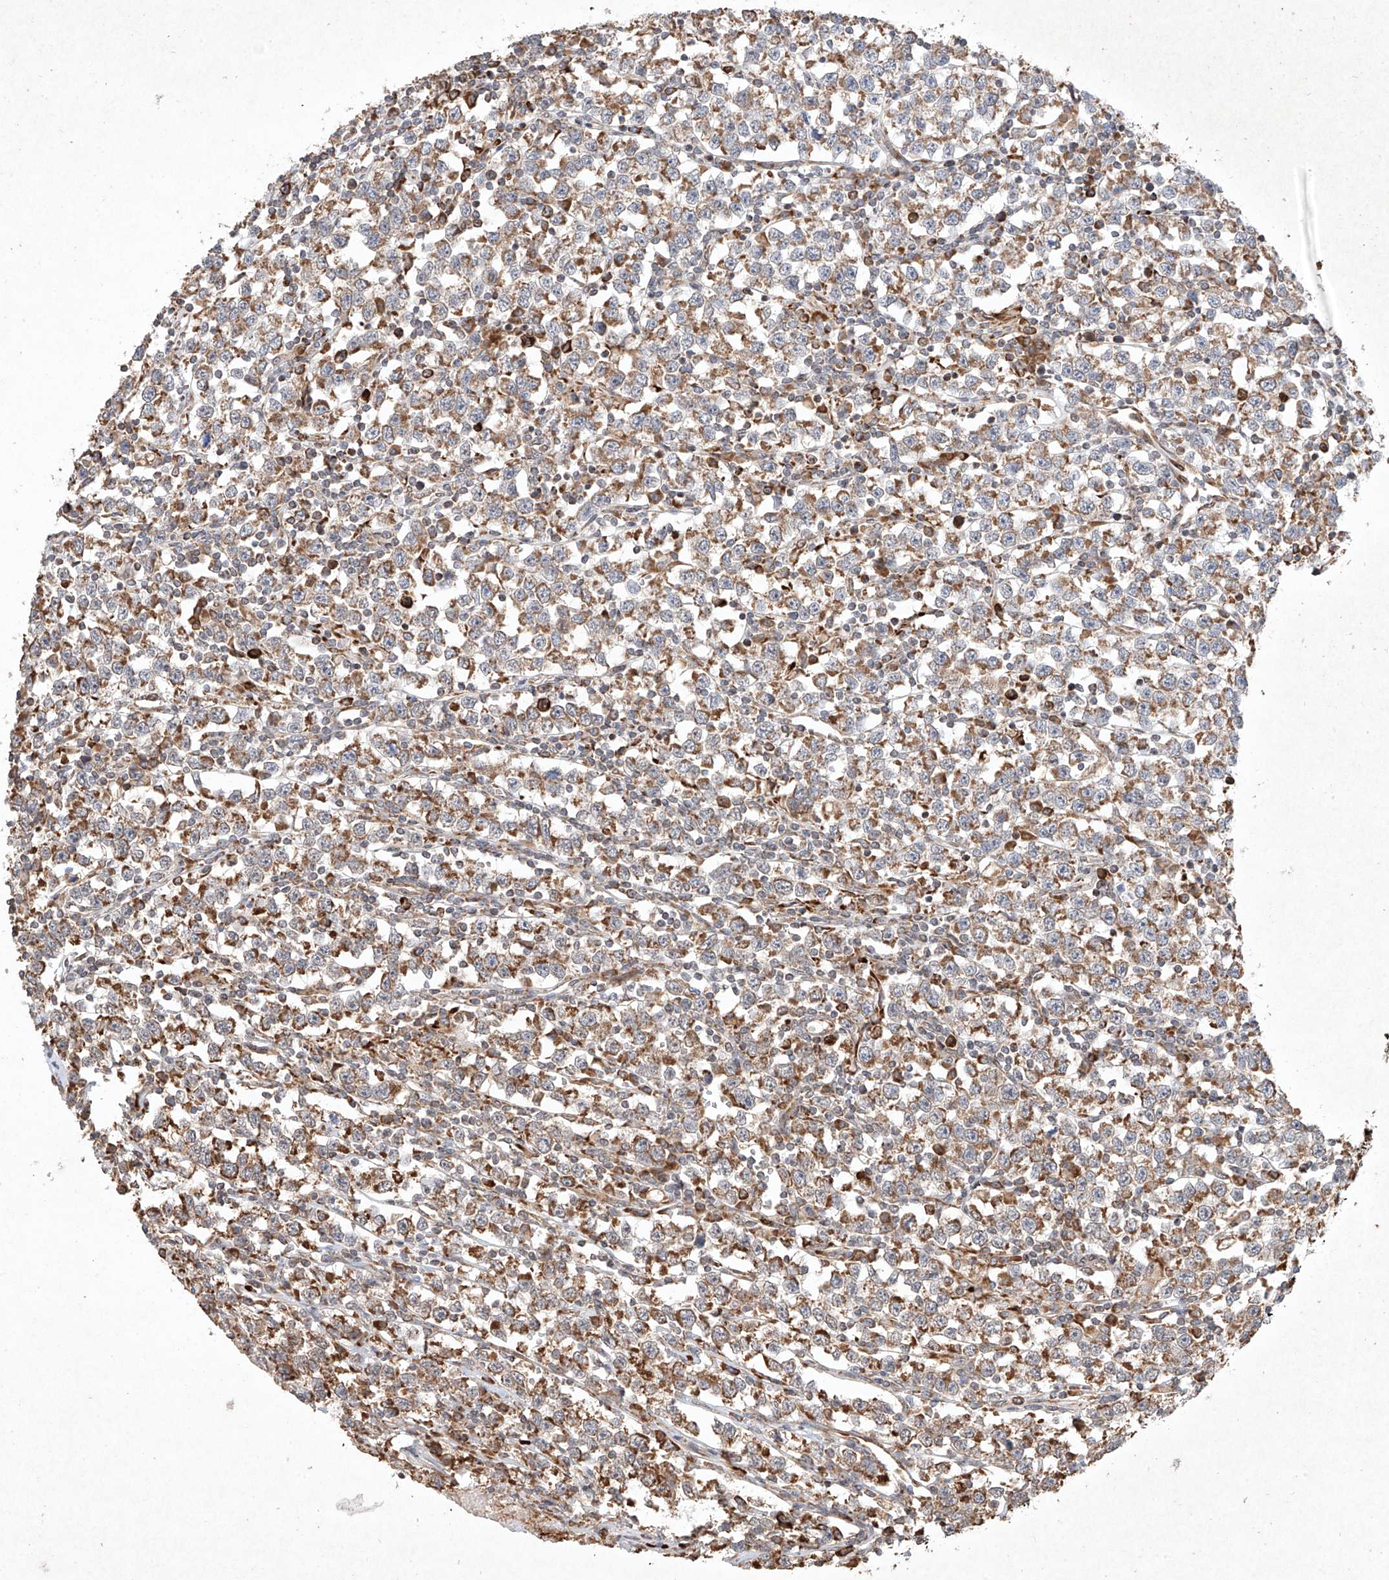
{"staining": {"intensity": "moderate", "quantity": ">75%", "location": "cytoplasmic/membranous"}, "tissue": "testis cancer", "cell_type": "Tumor cells", "image_type": "cancer", "snomed": [{"axis": "morphology", "description": "Normal tissue, NOS"}, {"axis": "morphology", "description": "Seminoma, NOS"}, {"axis": "topography", "description": "Testis"}], "caption": "Testis cancer (seminoma) stained for a protein displays moderate cytoplasmic/membranous positivity in tumor cells. (IHC, brightfield microscopy, high magnification).", "gene": "SEMA3B", "patient": {"sex": "male", "age": 43}}